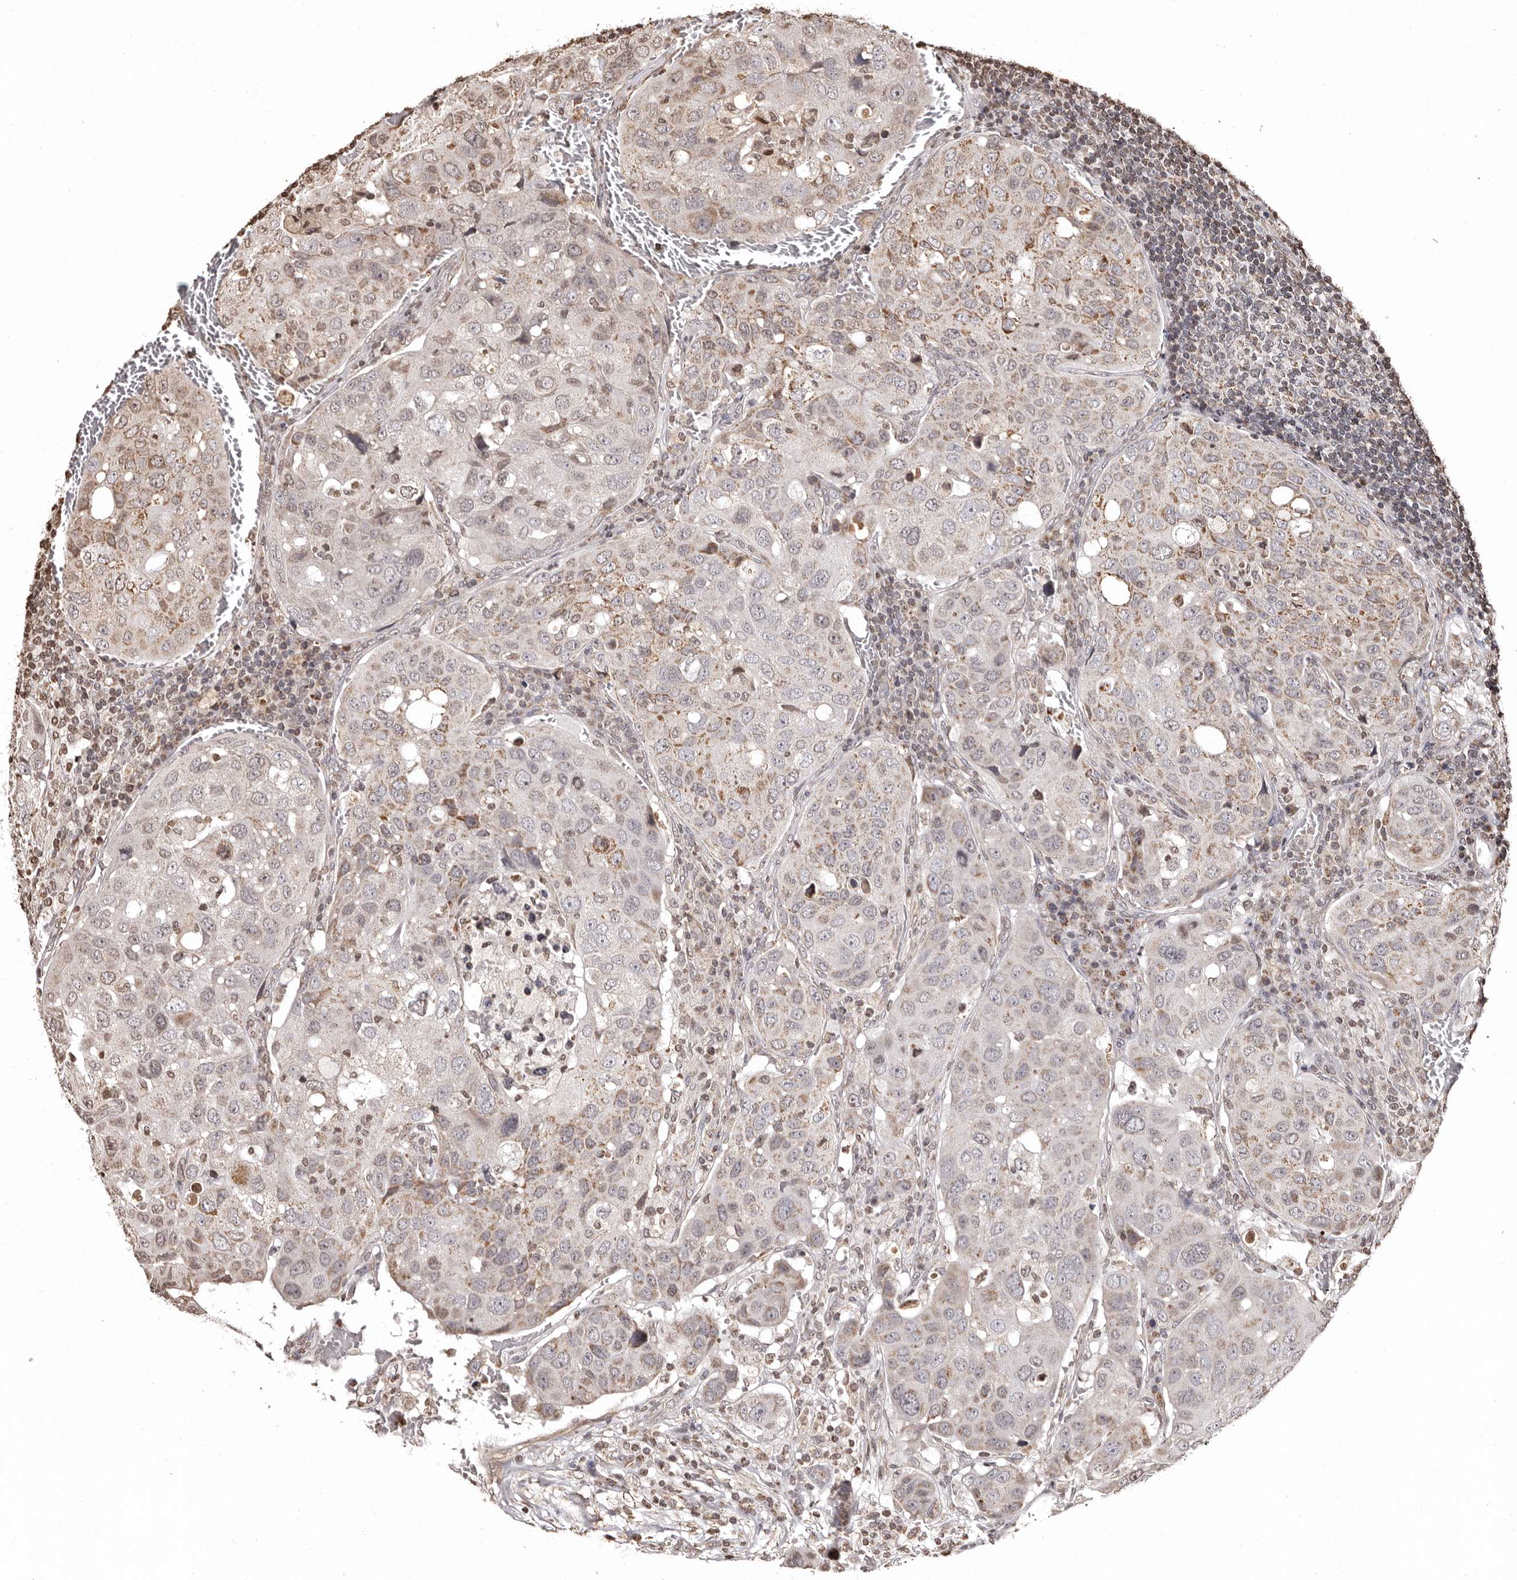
{"staining": {"intensity": "weak", "quantity": "25%-75%", "location": "cytoplasmic/membranous"}, "tissue": "urothelial cancer", "cell_type": "Tumor cells", "image_type": "cancer", "snomed": [{"axis": "morphology", "description": "Urothelial carcinoma, High grade"}, {"axis": "topography", "description": "Lymph node"}, {"axis": "topography", "description": "Urinary bladder"}], "caption": "Tumor cells display low levels of weak cytoplasmic/membranous expression in approximately 25%-75% of cells in urothelial cancer. (brown staining indicates protein expression, while blue staining denotes nuclei).", "gene": "CCDC190", "patient": {"sex": "male", "age": 51}}